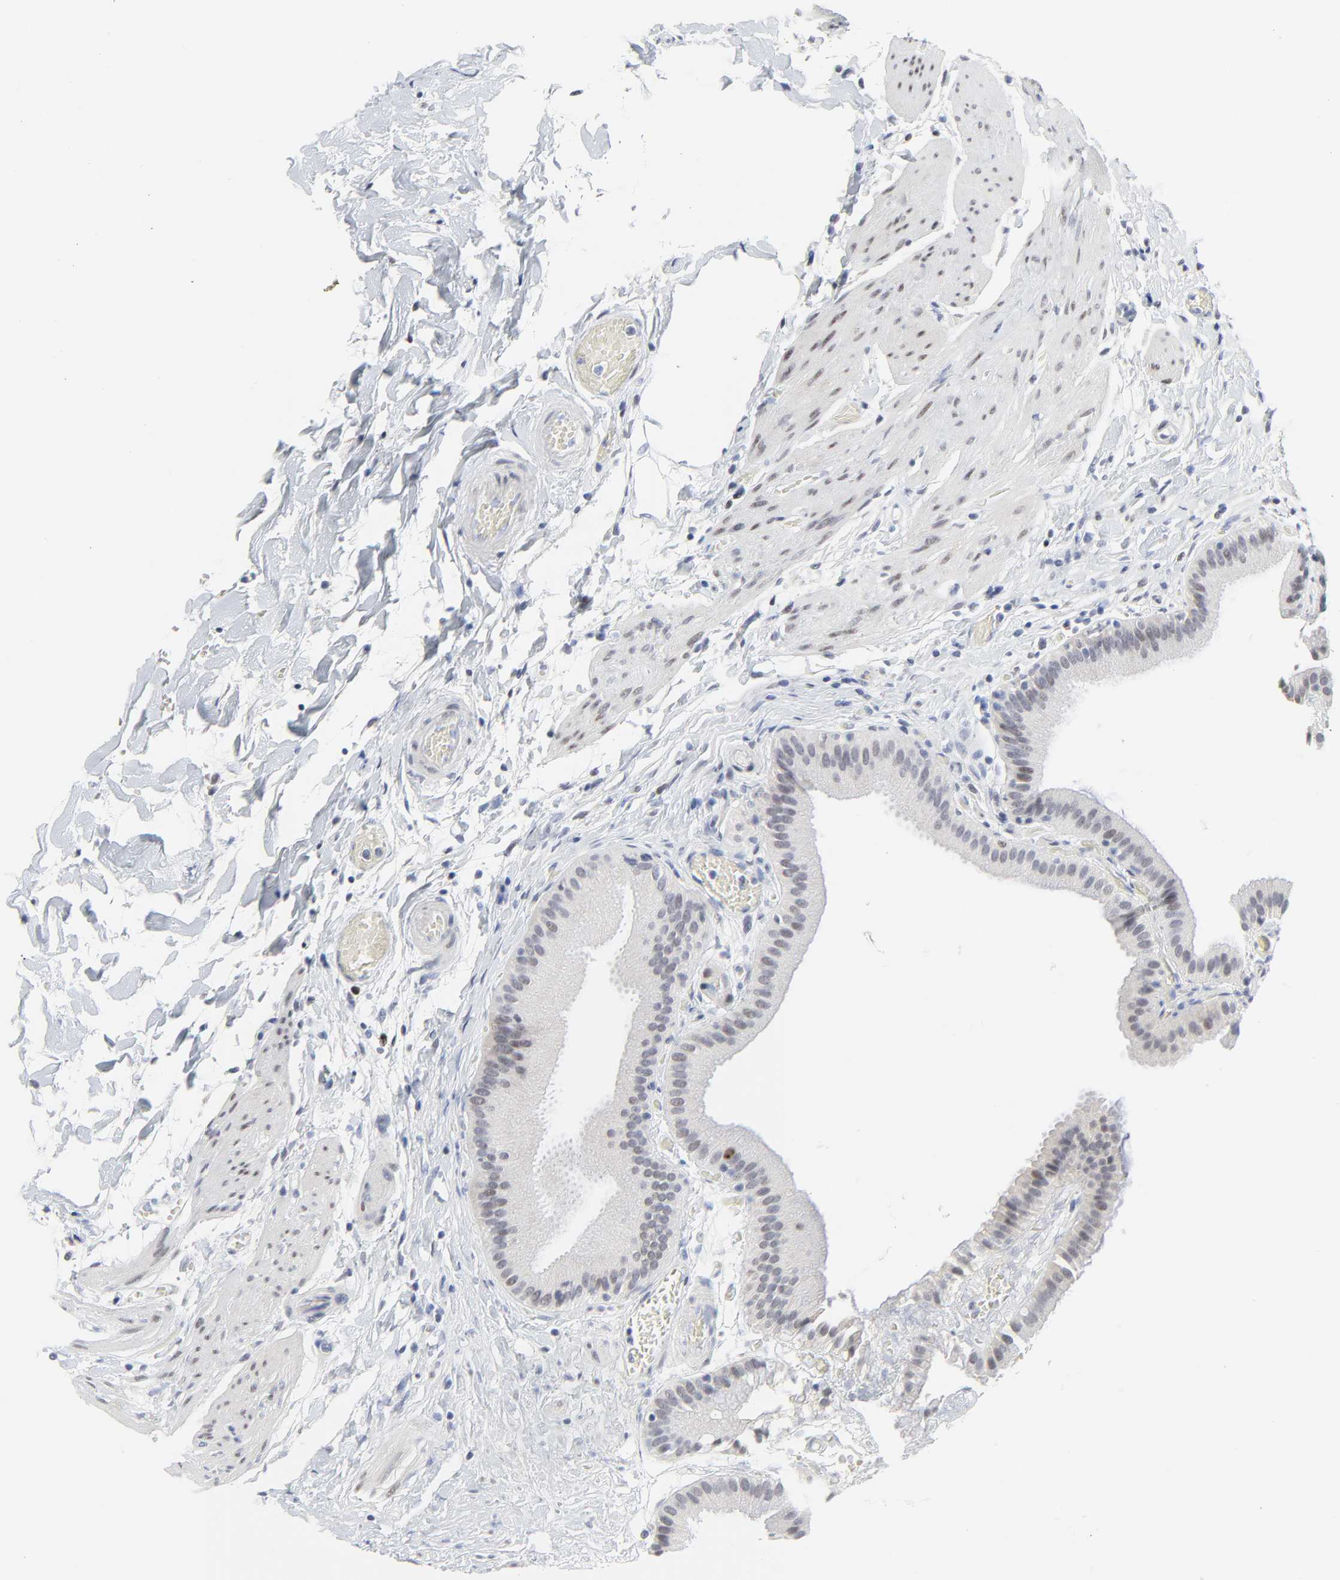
{"staining": {"intensity": "weak", "quantity": "<25%", "location": "nuclear"}, "tissue": "gallbladder", "cell_type": "Glandular cells", "image_type": "normal", "snomed": [{"axis": "morphology", "description": "Normal tissue, NOS"}, {"axis": "topography", "description": "Gallbladder"}], "caption": "An immunohistochemistry (IHC) photomicrograph of benign gallbladder is shown. There is no staining in glandular cells of gallbladder.", "gene": "ZNF589", "patient": {"sex": "female", "age": 63}}